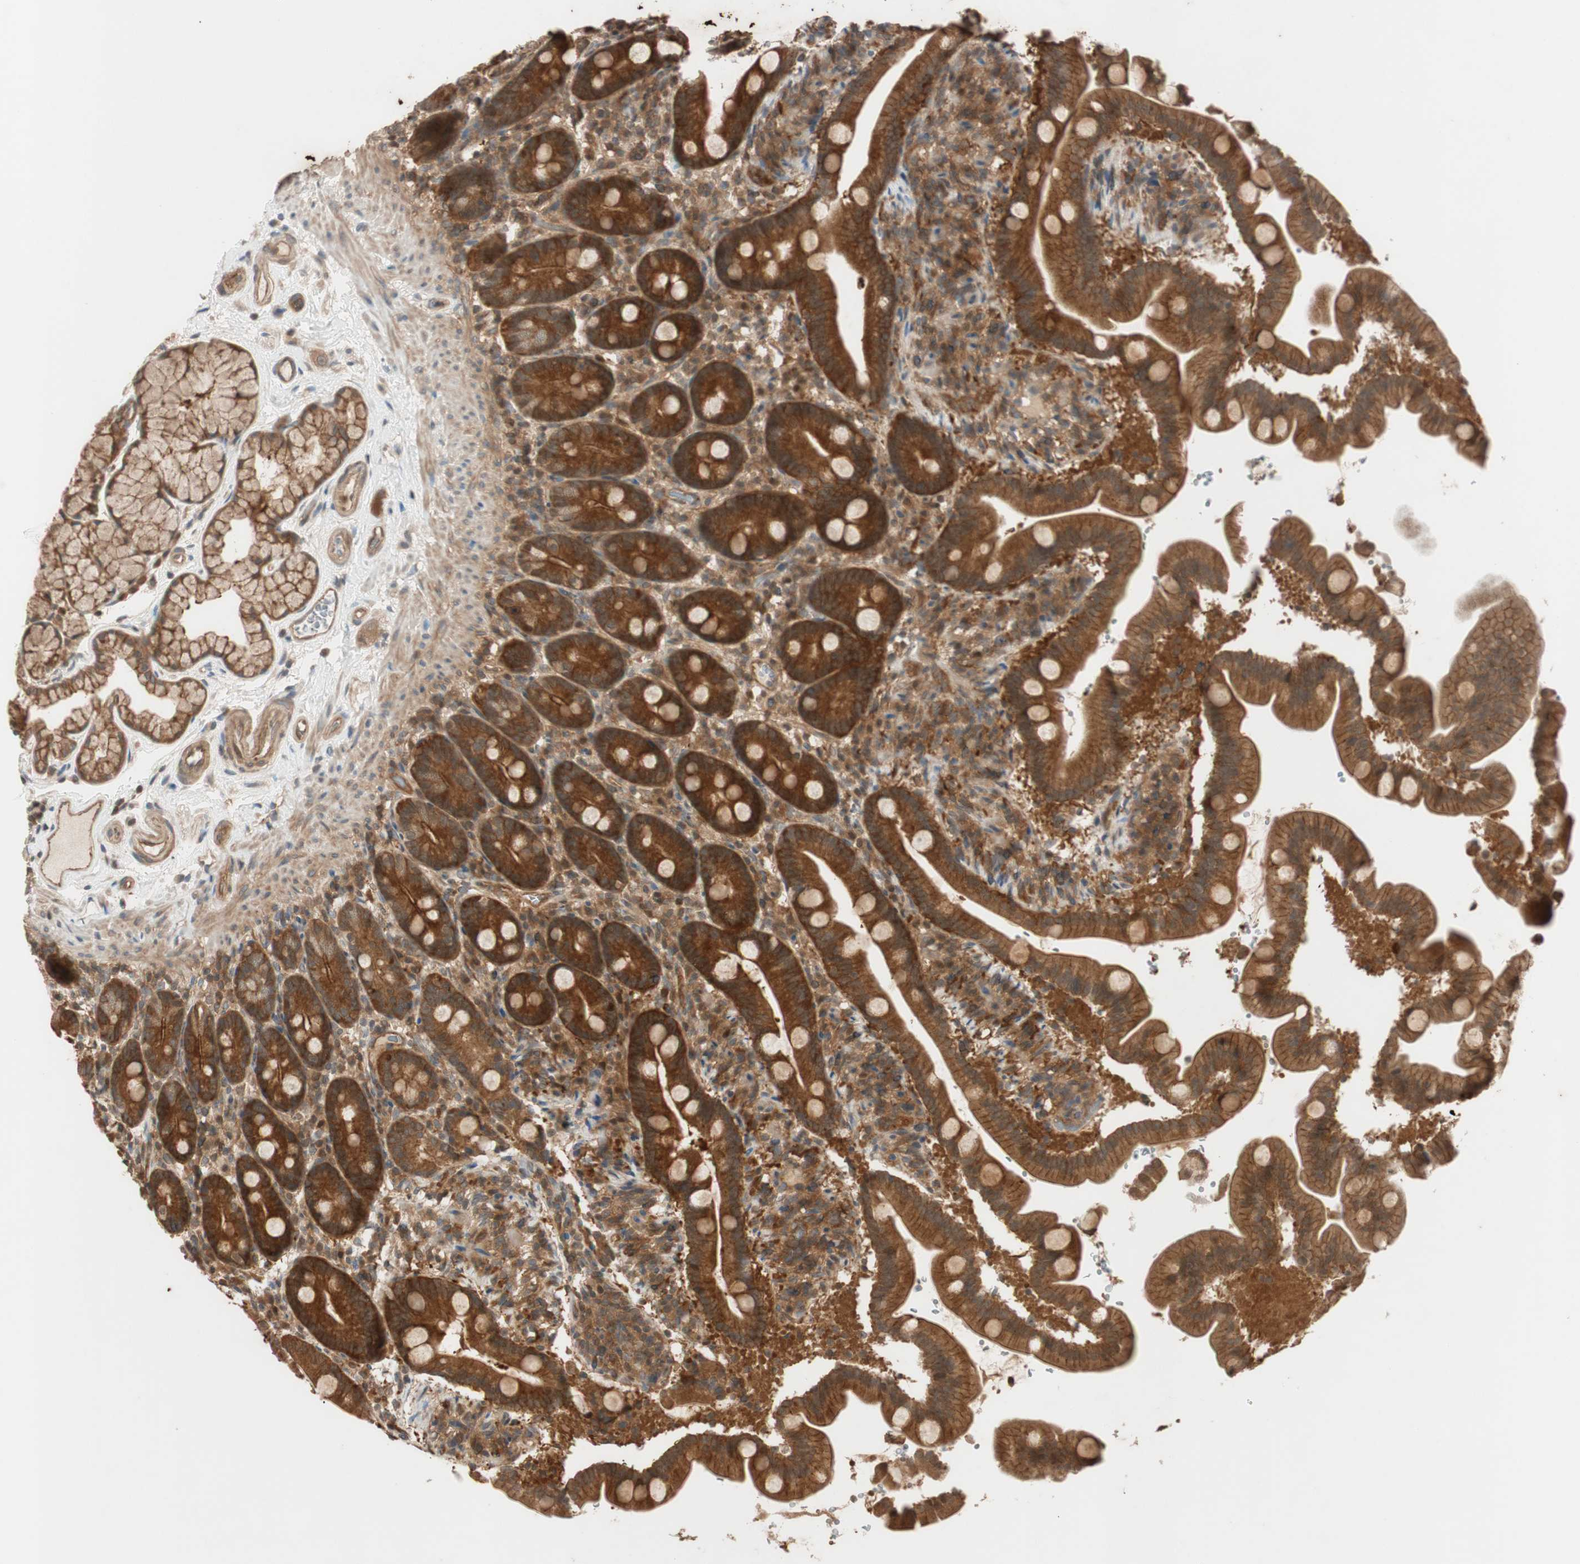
{"staining": {"intensity": "strong", "quantity": ">75%", "location": "cytoplasmic/membranous"}, "tissue": "duodenum", "cell_type": "Glandular cells", "image_type": "normal", "snomed": [{"axis": "morphology", "description": "Normal tissue, NOS"}, {"axis": "topography", "description": "Duodenum"}], "caption": "Immunohistochemical staining of unremarkable human duodenum shows strong cytoplasmic/membranous protein expression in about >75% of glandular cells.", "gene": "EPHA8", "patient": {"sex": "male", "age": 54}}